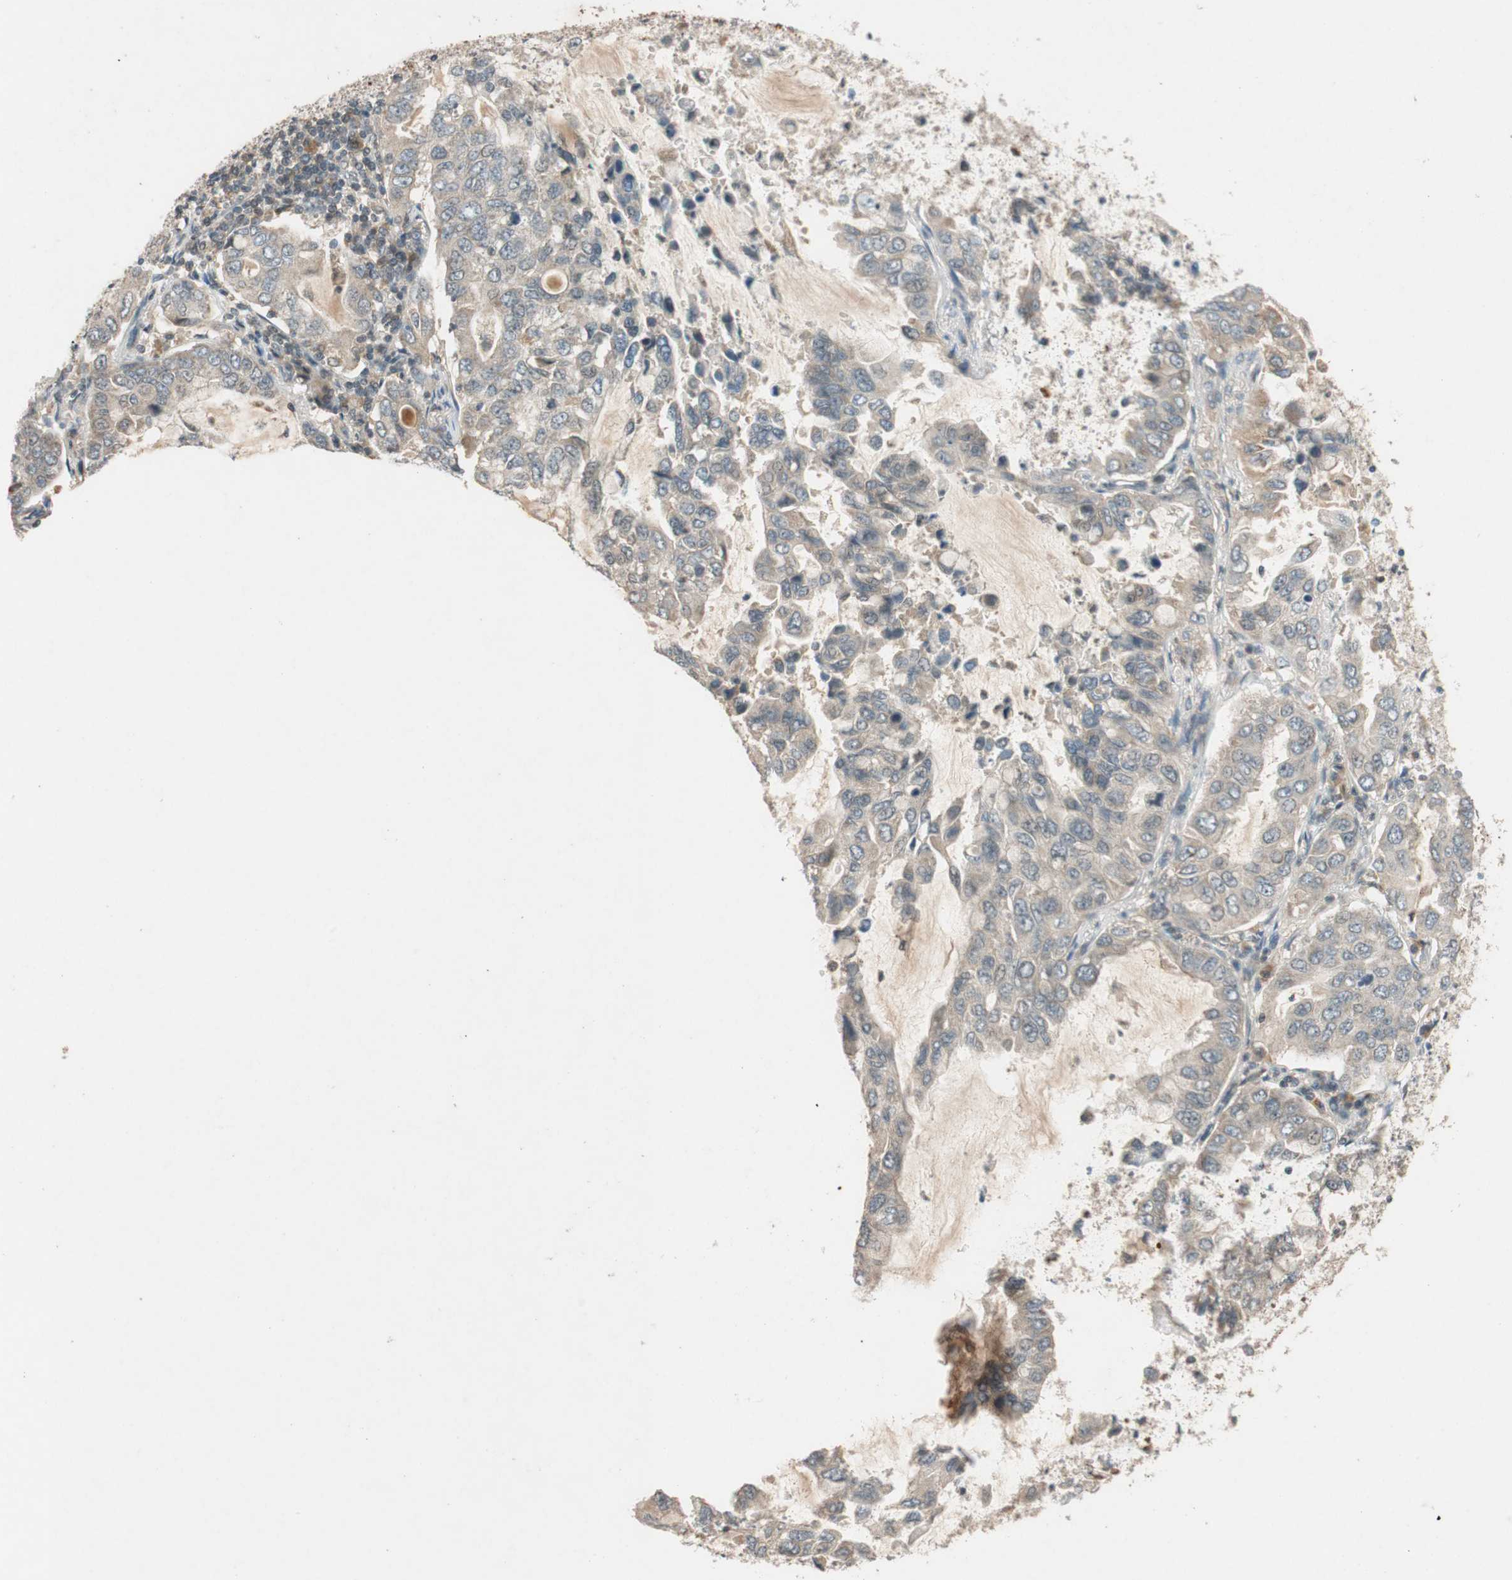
{"staining": {"intensity": "weak", "quantity": ">75%", "location": "cytoplasmic/membranous"}, "tissue": "lung cancer", "cell_type": "Tumor cells", "image_type": "cancer", "snomed": [{"axis": "morphology", "description": "Adenocarcinoma, NOS"}, {"axis": "topography", "description": "Lung"}], "caption": "Tumor cells display low levels of weak cytoplasmic/membranous positivity in approximately >75% of cells in human lung adenocarcinoma.", "gene": "GLB1", "patient": {"sex": "male", "age": 64}}